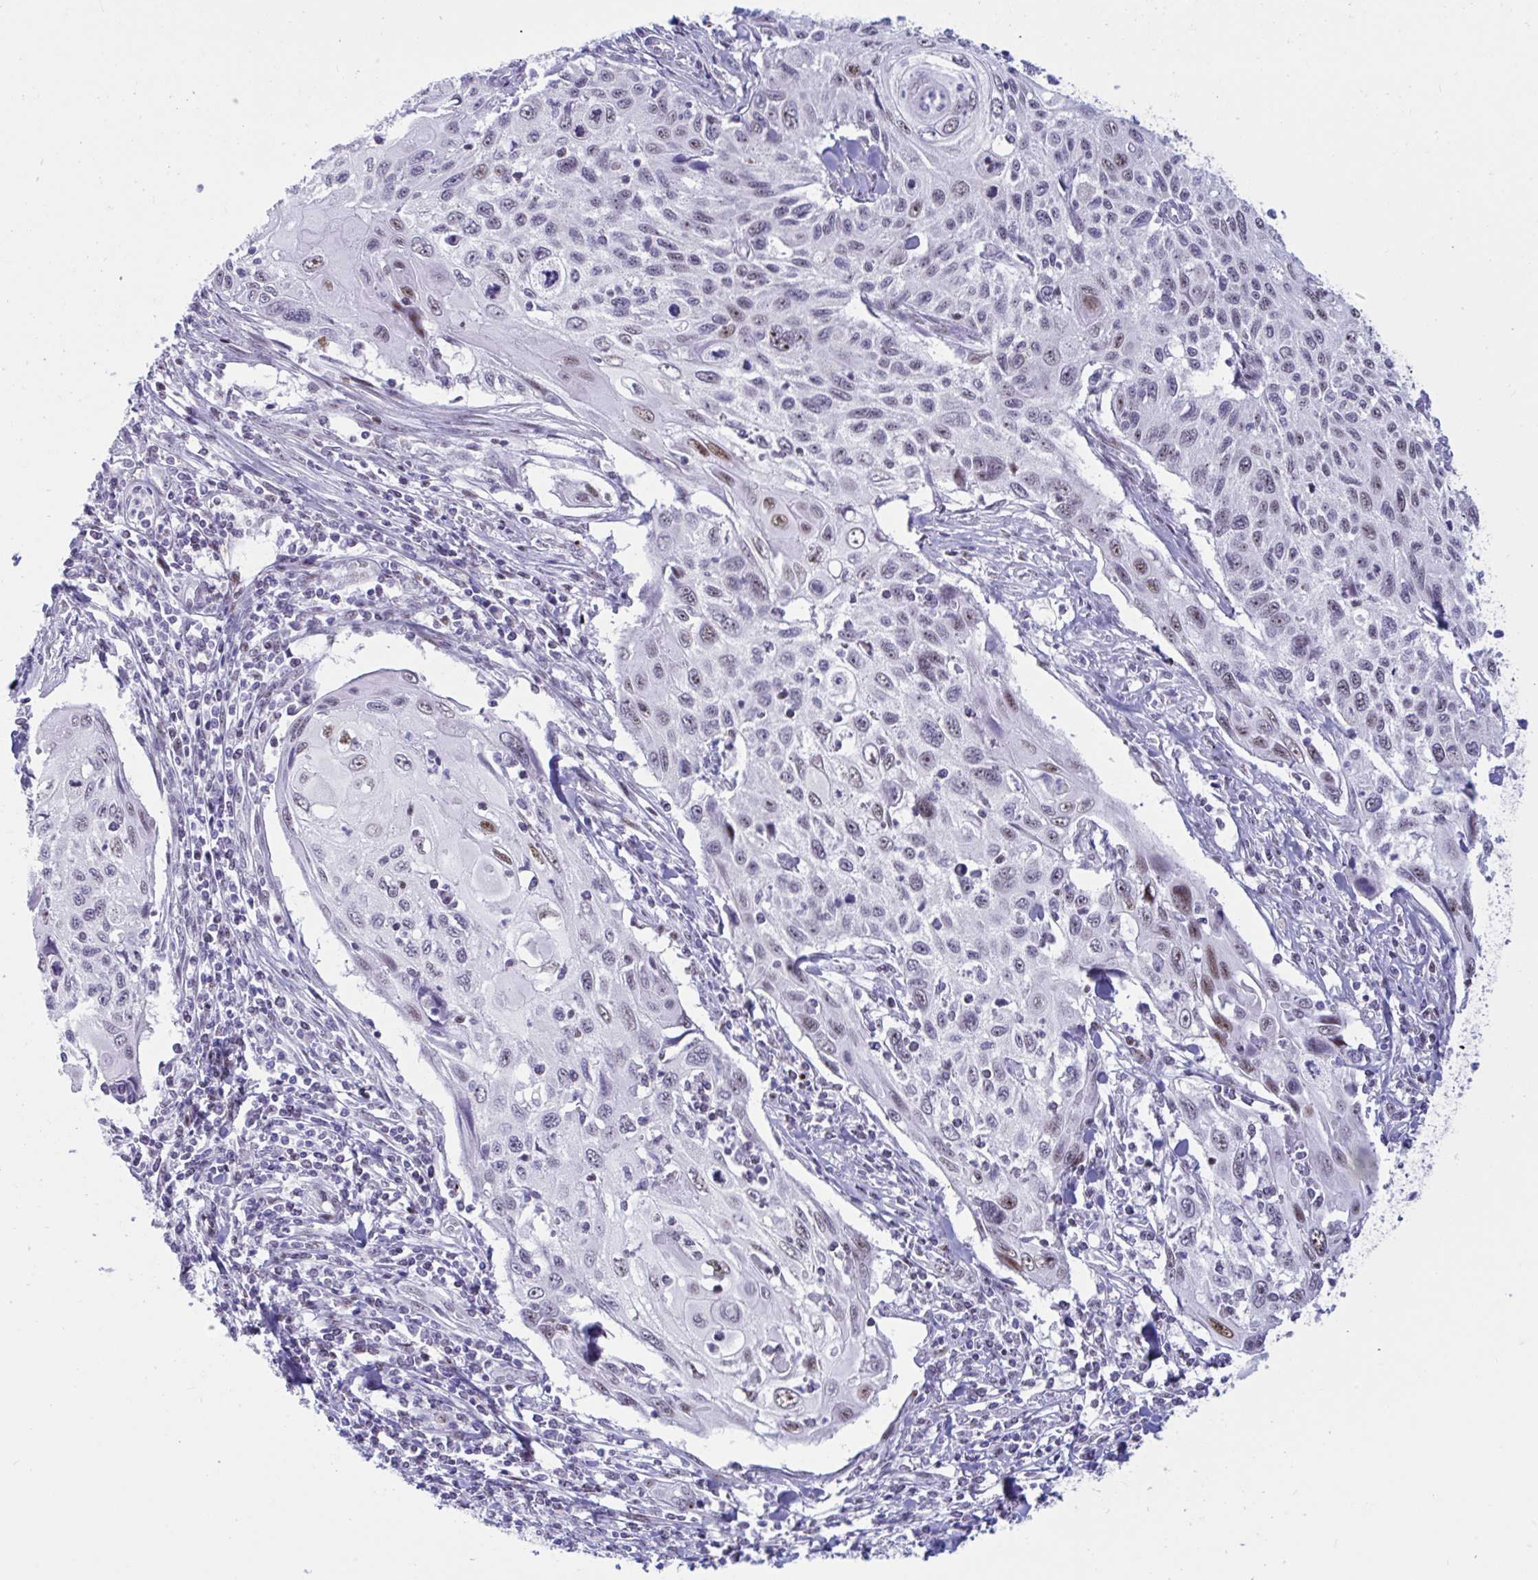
{"staining": {"intensity": "moderate", "quantity": "25%-75%", "location": "nuclear"}, "tissue": "cervical cancer", "cell_type": "Tumor cells", "image_type": "cancer", "snomed": [{"axis": "morphology", "description": "Squamous cell carcinoma, NOS"}, {"axis": "topography", "description": "Cervix"}], "caption": "A medium amount of moderate nuclear expression is seen in about 25%-75% of tumor cells in squamous cell carcinoma (cervical) tissue.", "gene": "IKZF2", "patient": {"sex": "female", "age": 70}}